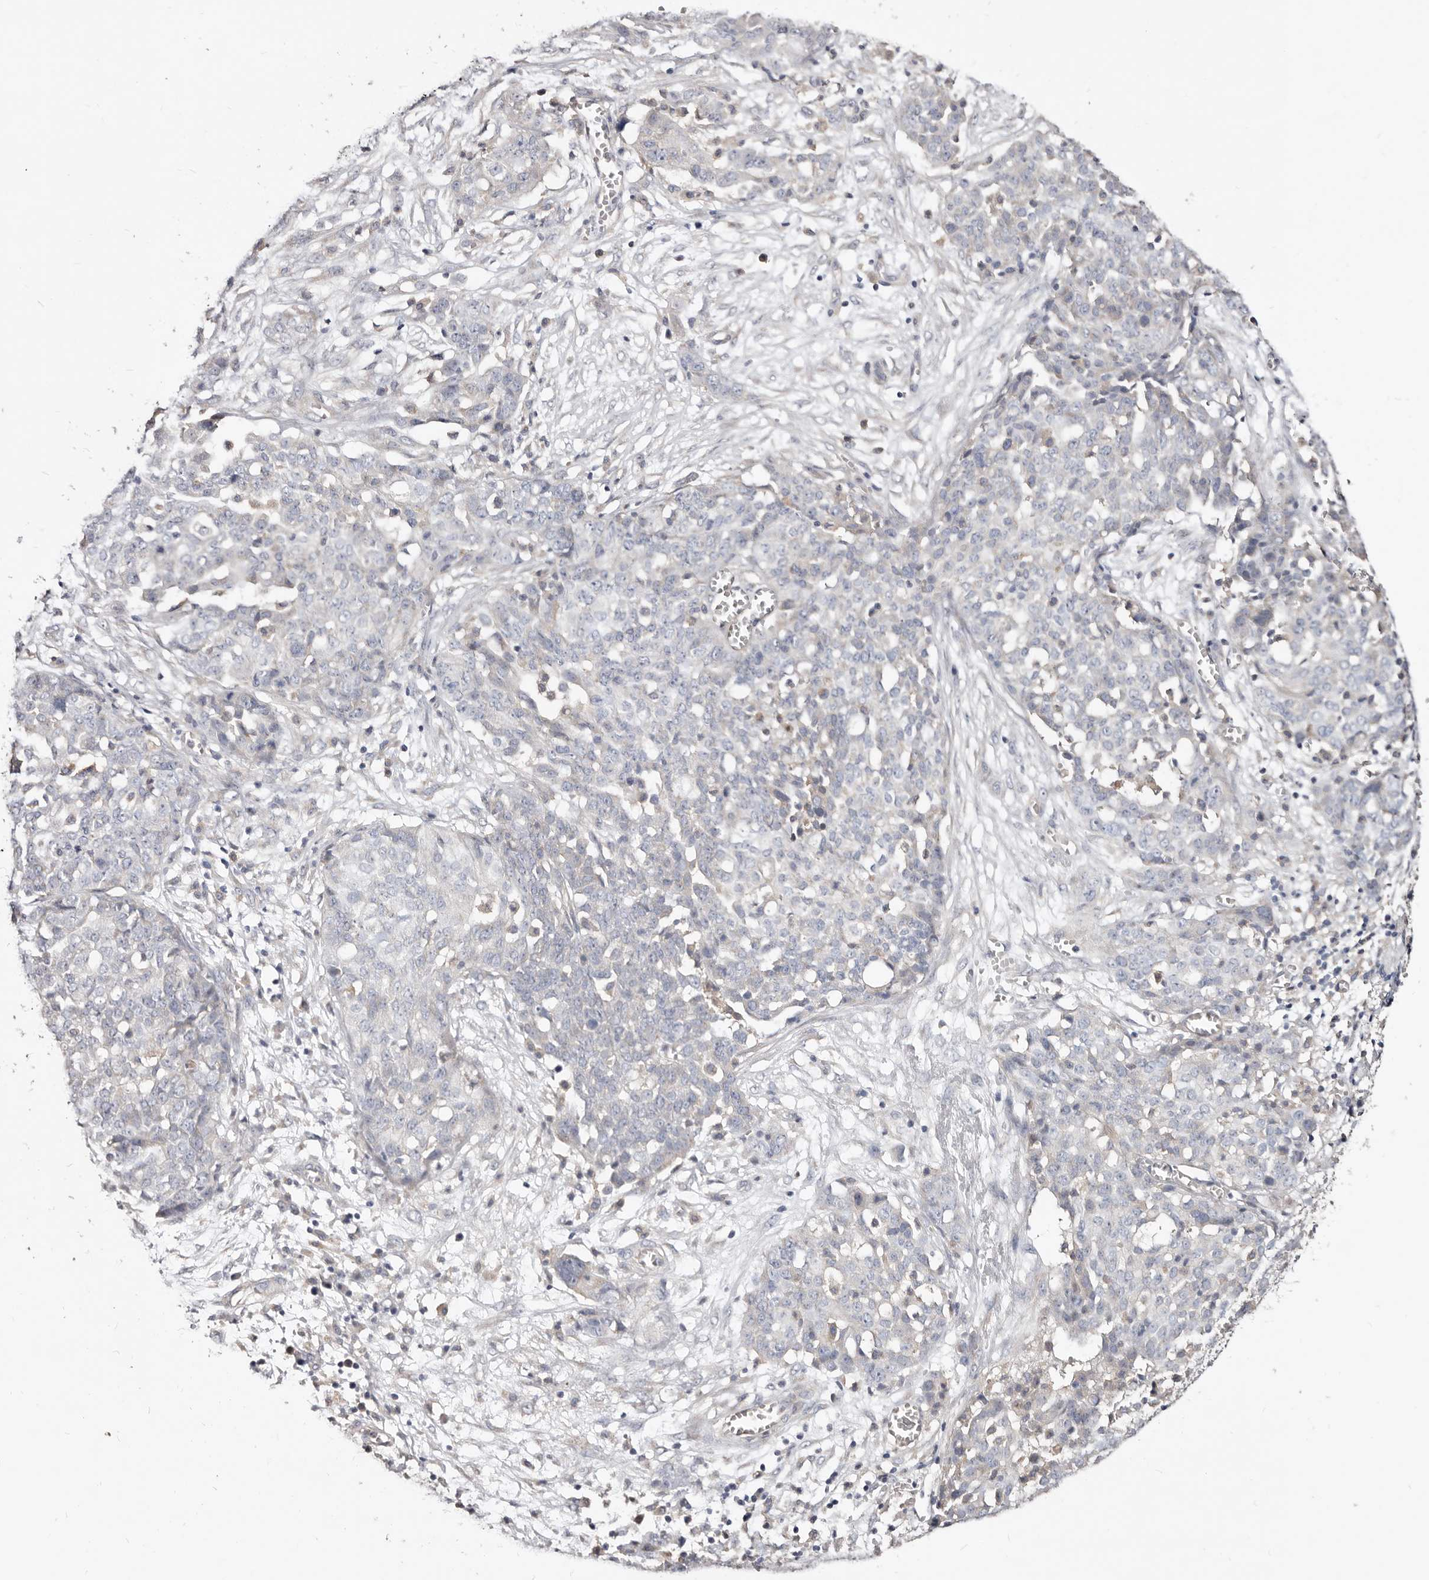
{"staining": {"intensity": "negative", "quantity": "none", "location": "none"}, "tissue": "ovarian cancer", "cell_type": "Tumor cells", "image_type": "cancer", "snomed": [{"axis": "morphology", "description": "Cystadenocarcinoma, serous, NOS"}, {"axis": "topography", "description": "Soft tissue"}, {"axis": "topography", "description": "Ovary"}], "caption": "IHC of human serous cystadenocarcinoma (ovarian) reveals no expression in tumor cells.", "gene": "LRRC25", "patient": {"sex": "female", "age": 57}}